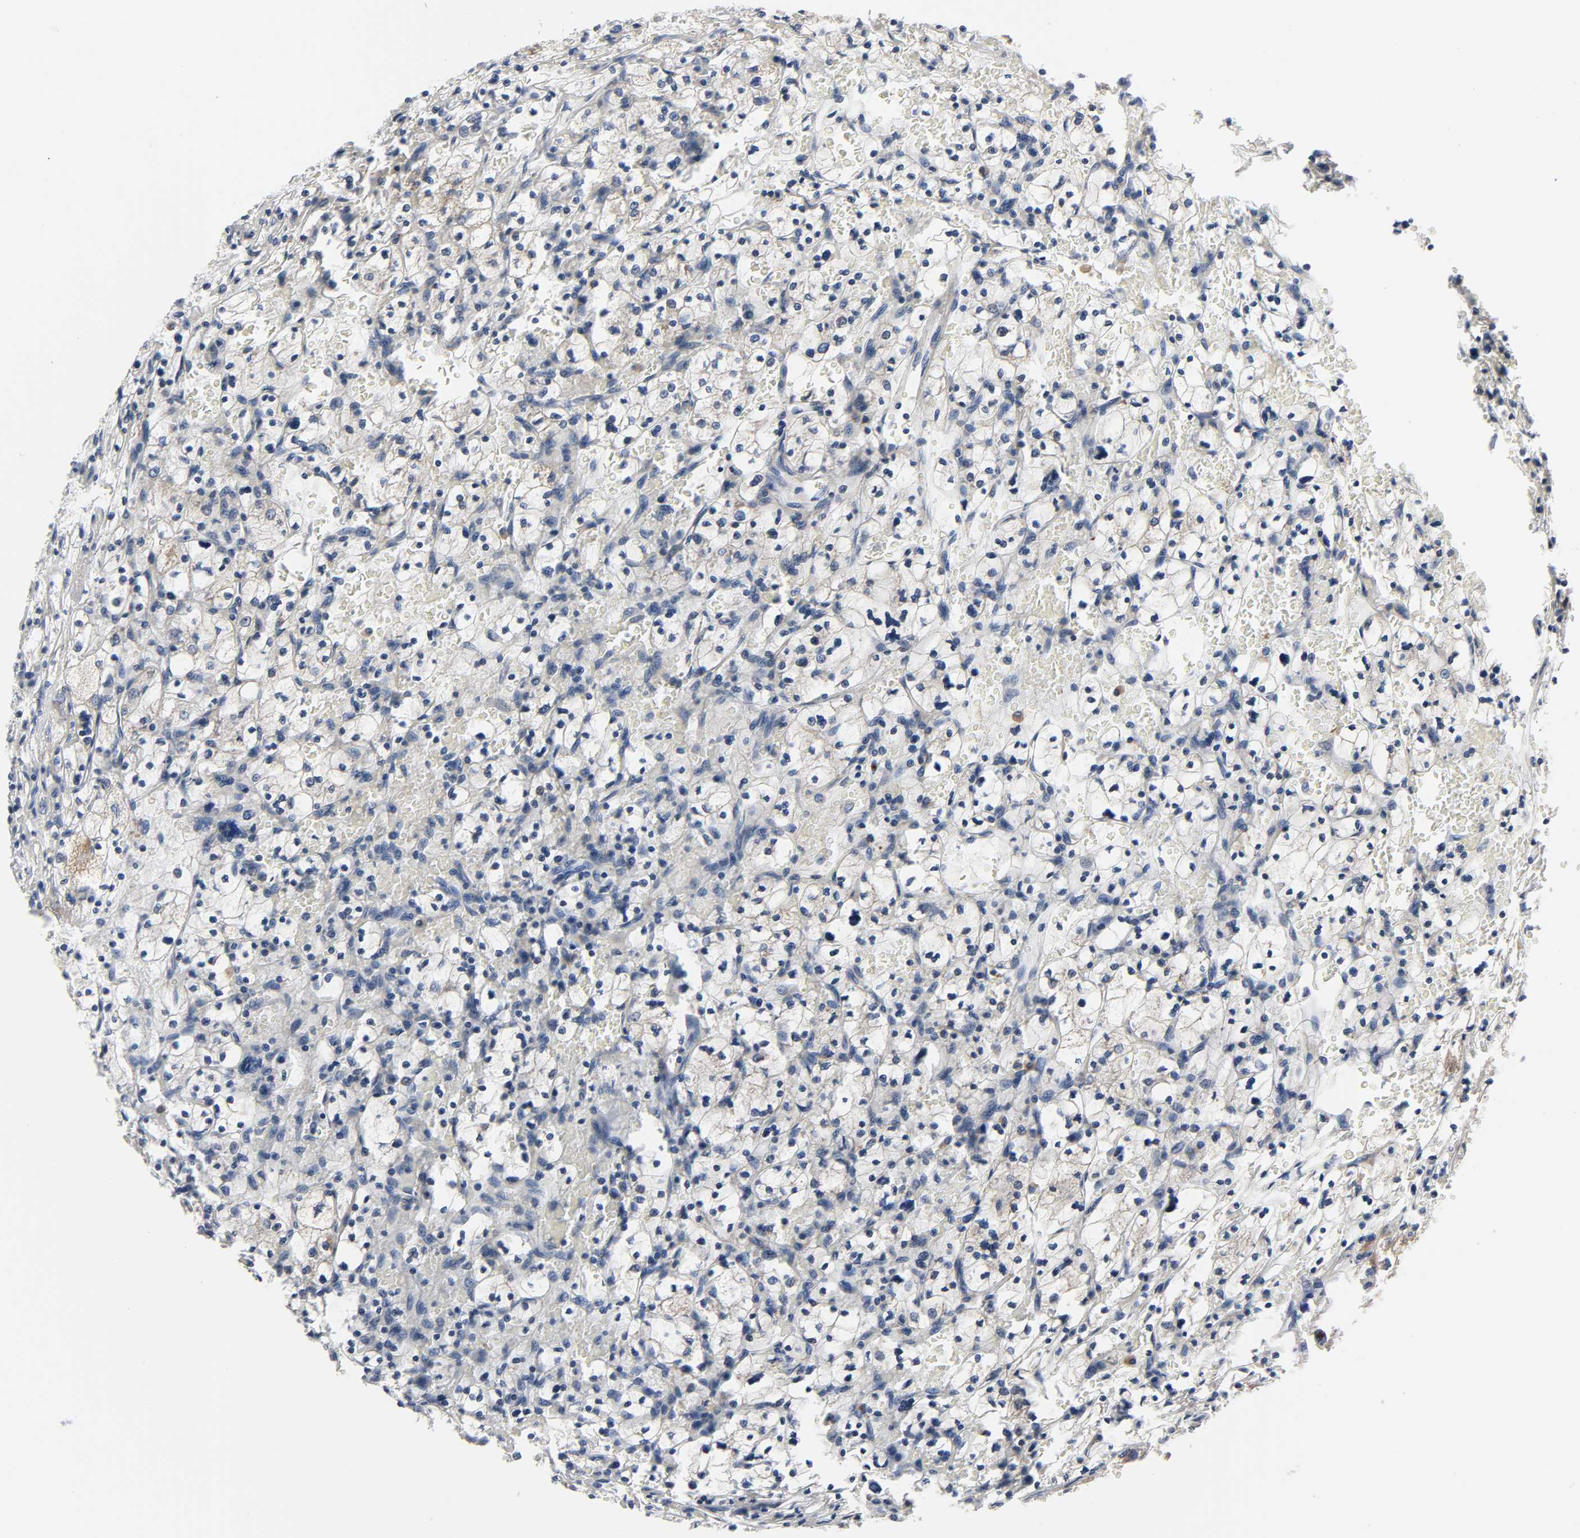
{"staining": {"intensity": "negative", "quantity": "none", "location": "none"}, "tissue": "renal cancer", "cell_type": "Tumor cells", "image_type": "cancer", "snomed": [{"axis": "morphology", "description": "Adenocarcinoma, NOS"}, {"axis": "topography", "description": "Kidney"}], "caption": "A histopathology image of renal cancer (adenocarcinoma) stained for a protein exhibits no brown staining in tumor cells.", "gene": "ARHGAP1", "patient": {"sex": "female", "age": 83}}